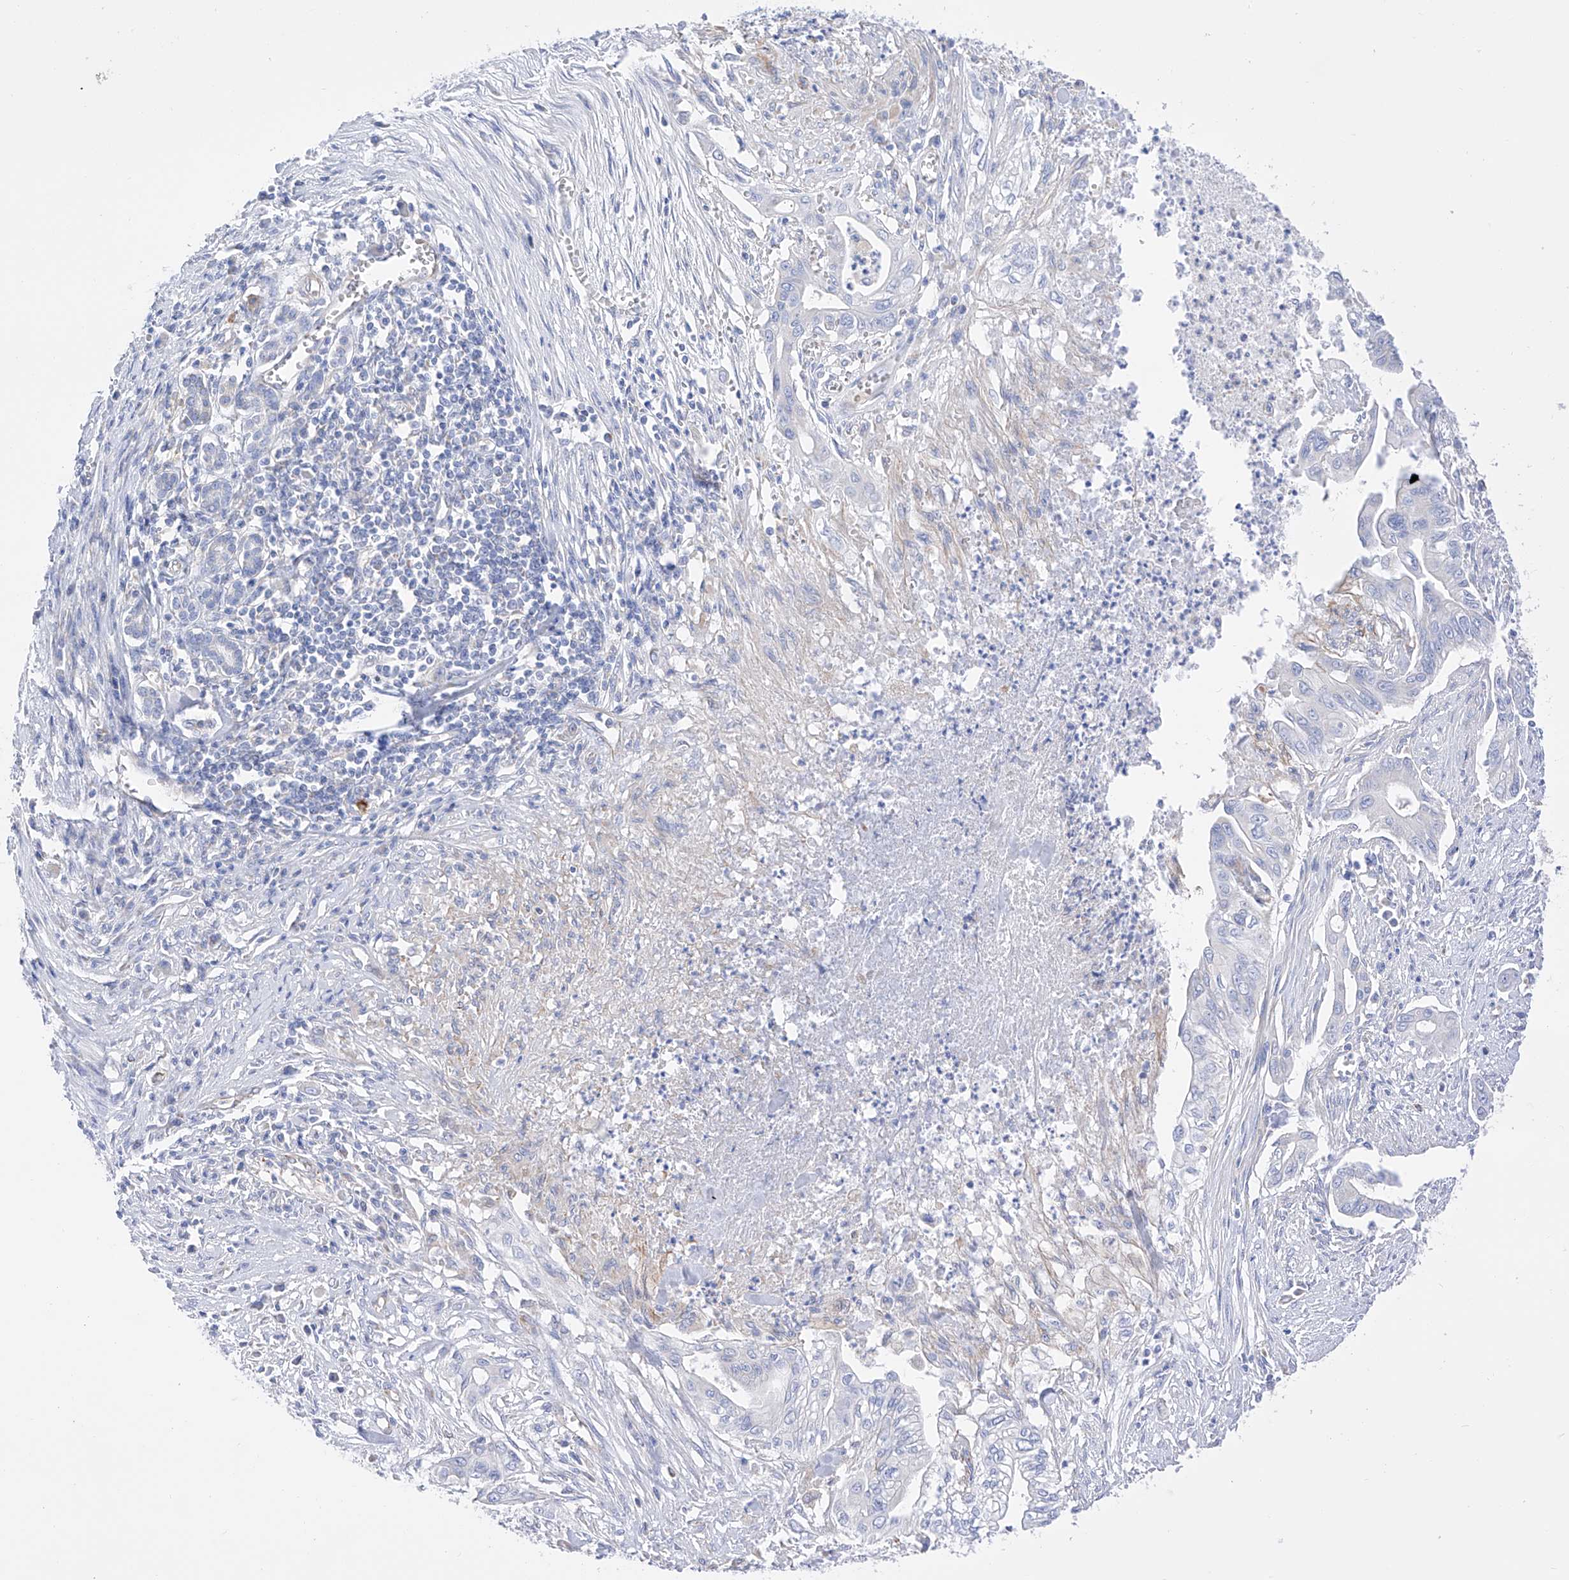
{"staining": {"intensity": "negative", "quantity": "none", "location": "none"}, "tissue": "pancreatic cancer", "cell_type": "Tumor cells", "image_type": "cancer", "snomed": [{"axis": "morphology", "description": "Adenocarcinoma, NOS"}, {"axis": "topography", "description": "Pancreas"}], "caption": "The photomicrograph displays no significant expression in tumor cells of pancreatic cancer (adenocarcinoma).", "gene": "FLG", "patient": {"sex": "male", "age": 58}}